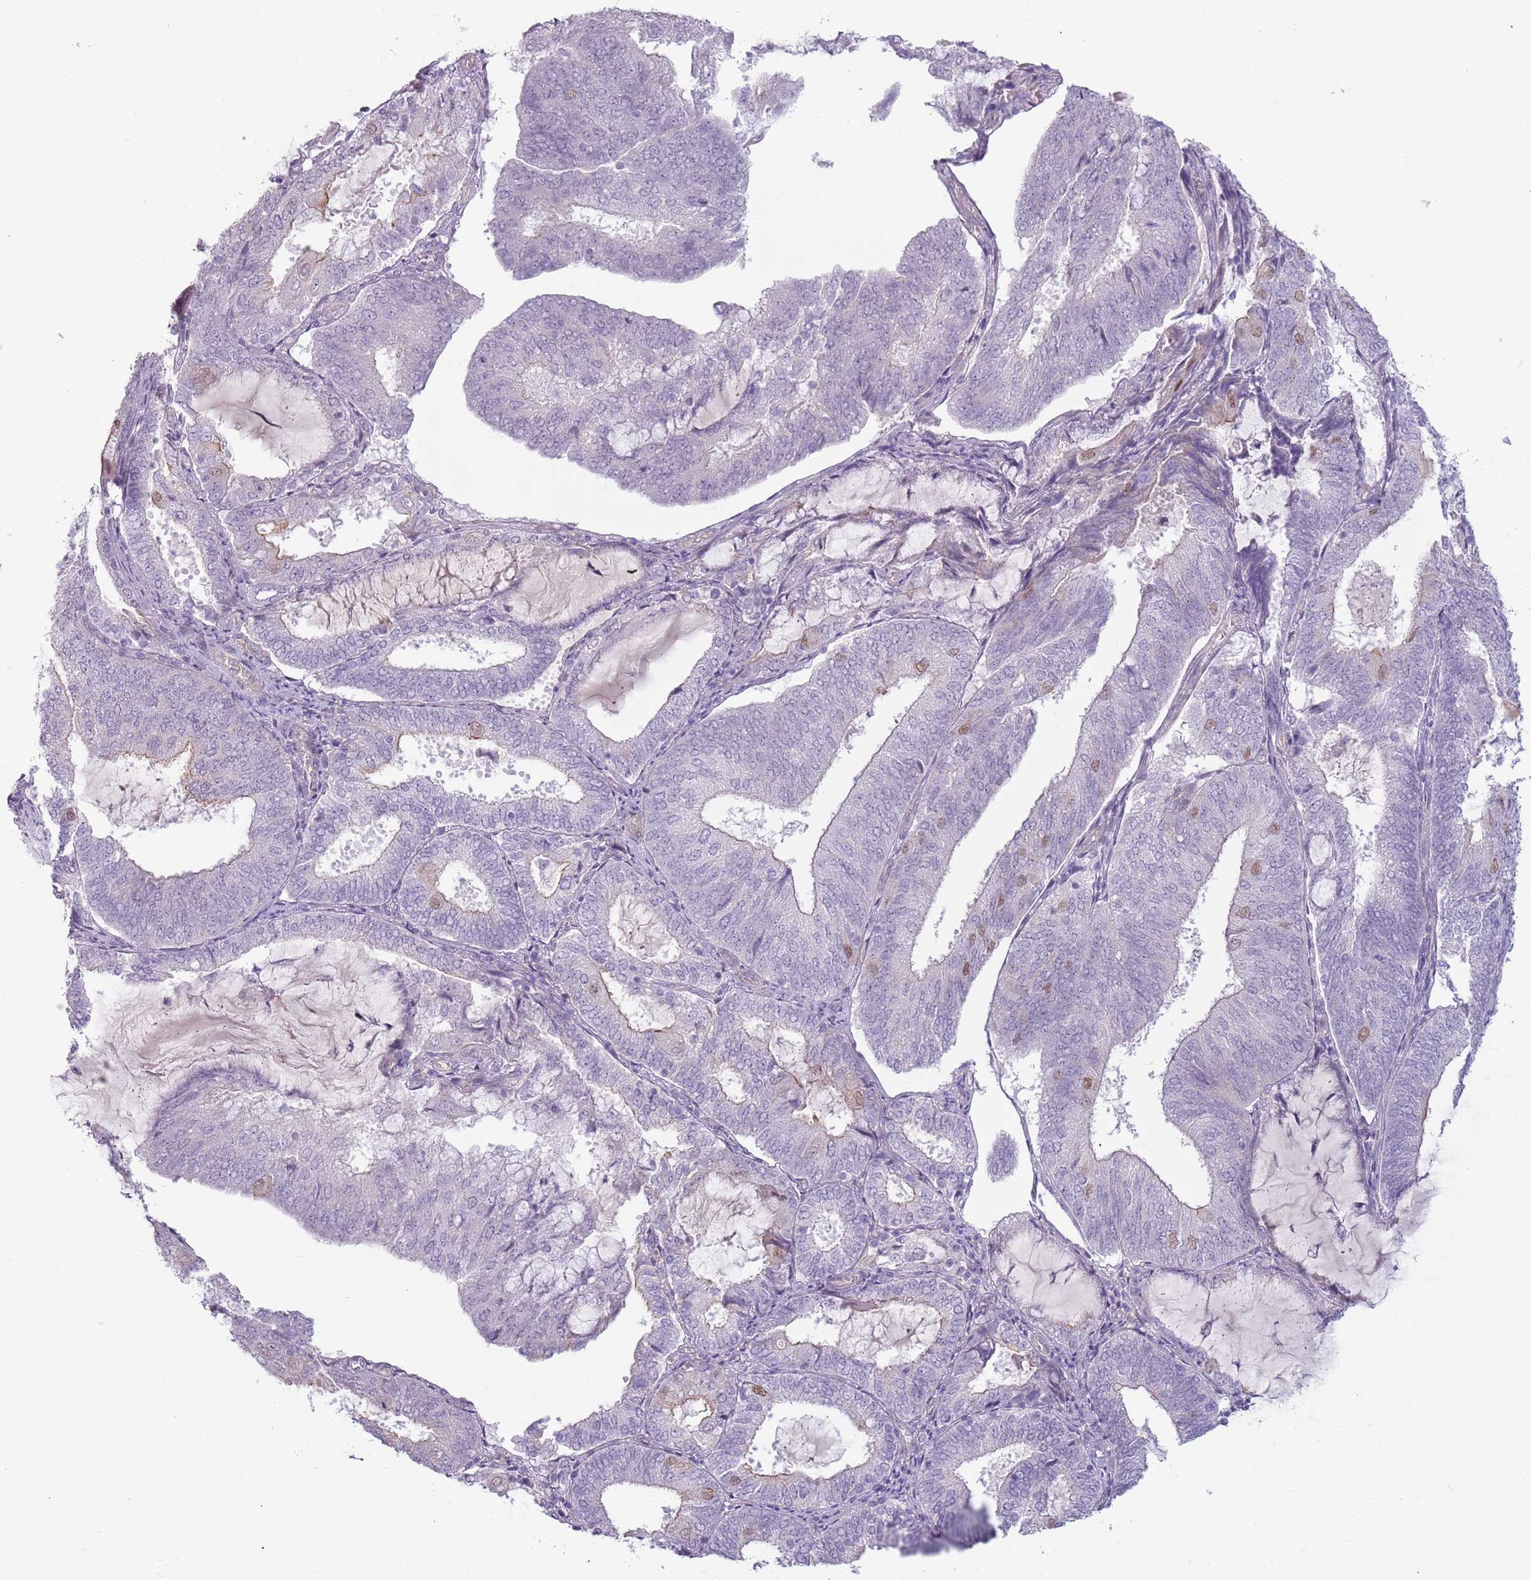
{"staining": {"intensity": "weak", "quantity": "<25%", "location": "cytoplasmic/membranous"}, "tissue": "endometrial cancer", "cell_type": "Tumor cells", "image_type": "cancer", "snomed": [{"axis": "morphology", "description": "Adenocarcinoma, NOS"}, {"axis": "topography", "description": "Endometrium"}], "caption": "This is a histopathology image of immunohistochemistry (IHC) staining of endometrial adenocarcinoma, which shows no positivity in tumor cells.", "gene": "RFX2", "patient": {"sex": "female", "age": 81}}